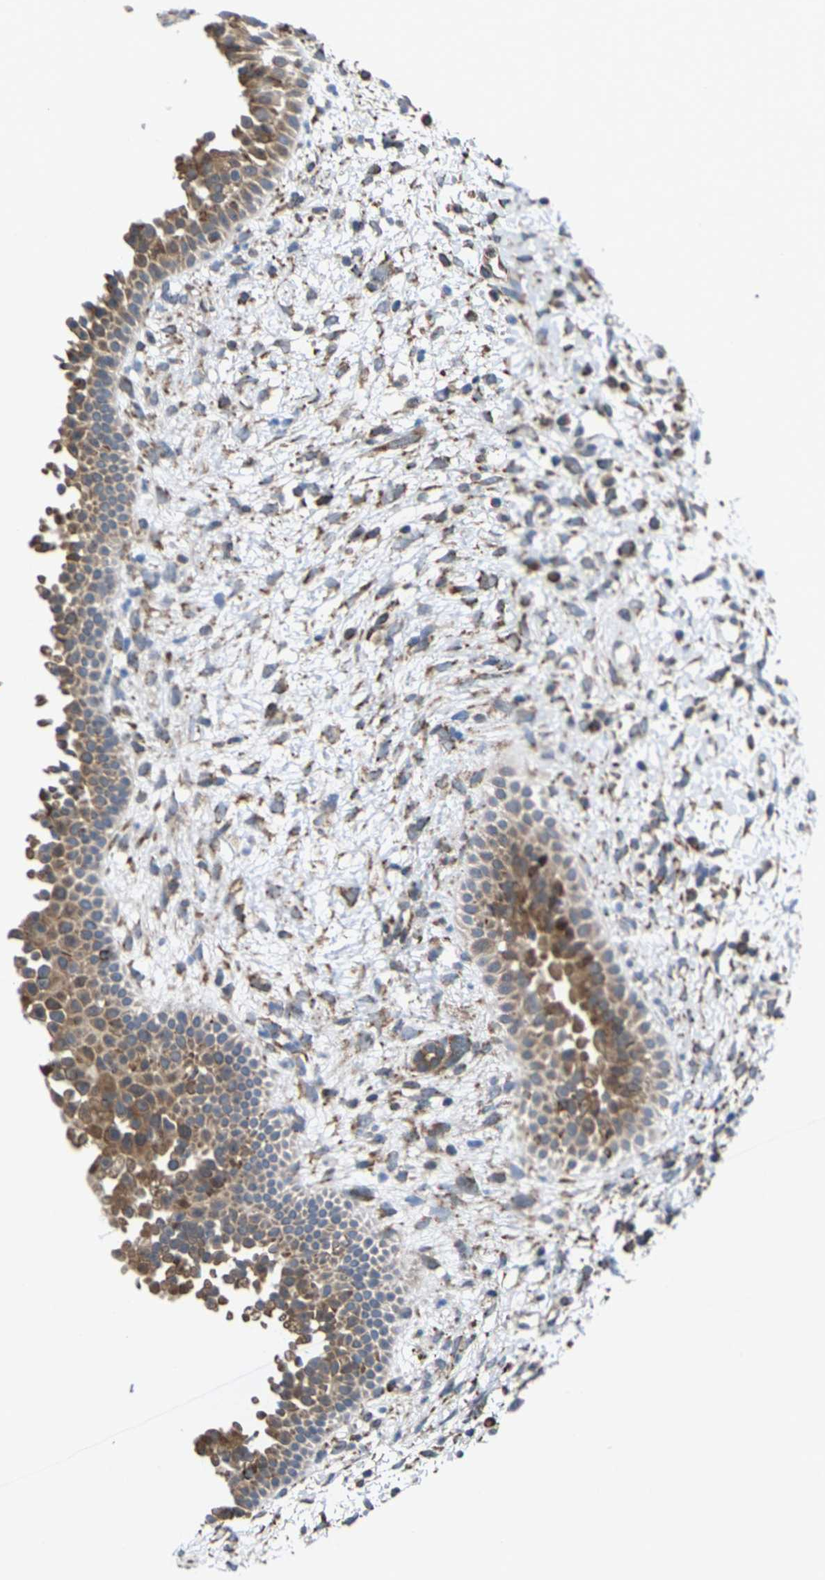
{"staining": {"intensity": "moderate", "quantity": ">75%", "location": "cytoplasmic/membranous"}, "tissue": "nasopharynx", "cell_type": "Respiratory epithelial cells", "image_type": "normal", "snomed": [{"axis": "morphology", "description": "Normal tissue, NOS"}, {"axis": "topography", "description": "Nasopharynx"}], "caption": "Nasopharynx stained for a protein shows moderate cytoplasmic/membranous positivity in respiratory epithelial cells. (Brightfield microscopy of DAB IHC at high magnification).", "gene": "PDZK1IP1", "patient": {"sex": "male", "age": 22}}